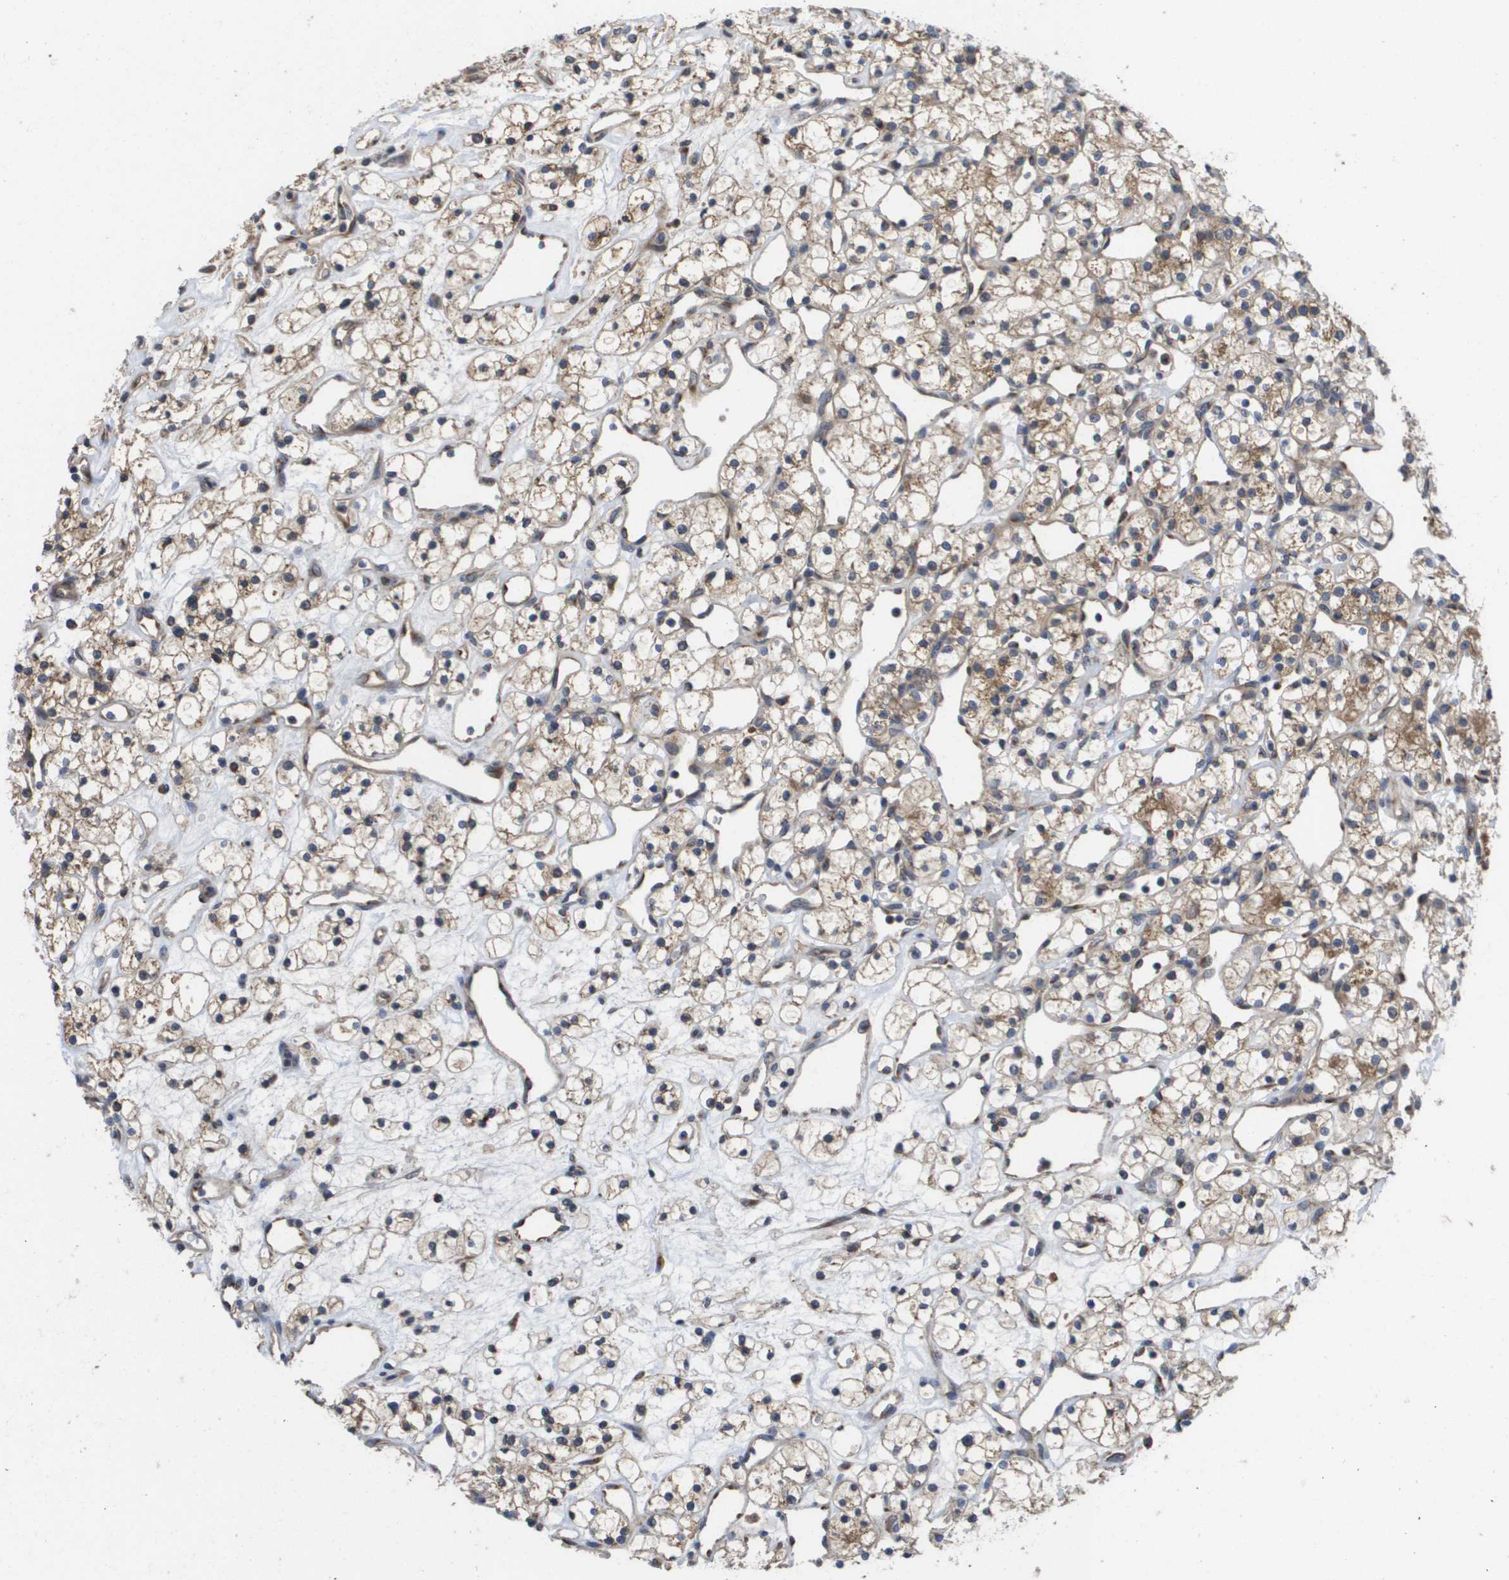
{"staining": {"intensity": "weak", "quantity": ">75%", "location": "cytoplasmic/membranous"}, "tissue": "renal cancer", "cell_type": "Tumor cells", "image_type": "cancer", "snomed": [{"axis": "morphology", "description": "Adenocarcinoma, NOS"}, {"axis": "topography", "description": "Kidney"}], "caption": "Tumor cells display low levels of weak cytoplasmic/membranous expression in approximately >75% of cells in human renal cancer (adenocarcinoma).", "gene": "PCK1", "patient": {"sex": "female", "age": 60}}